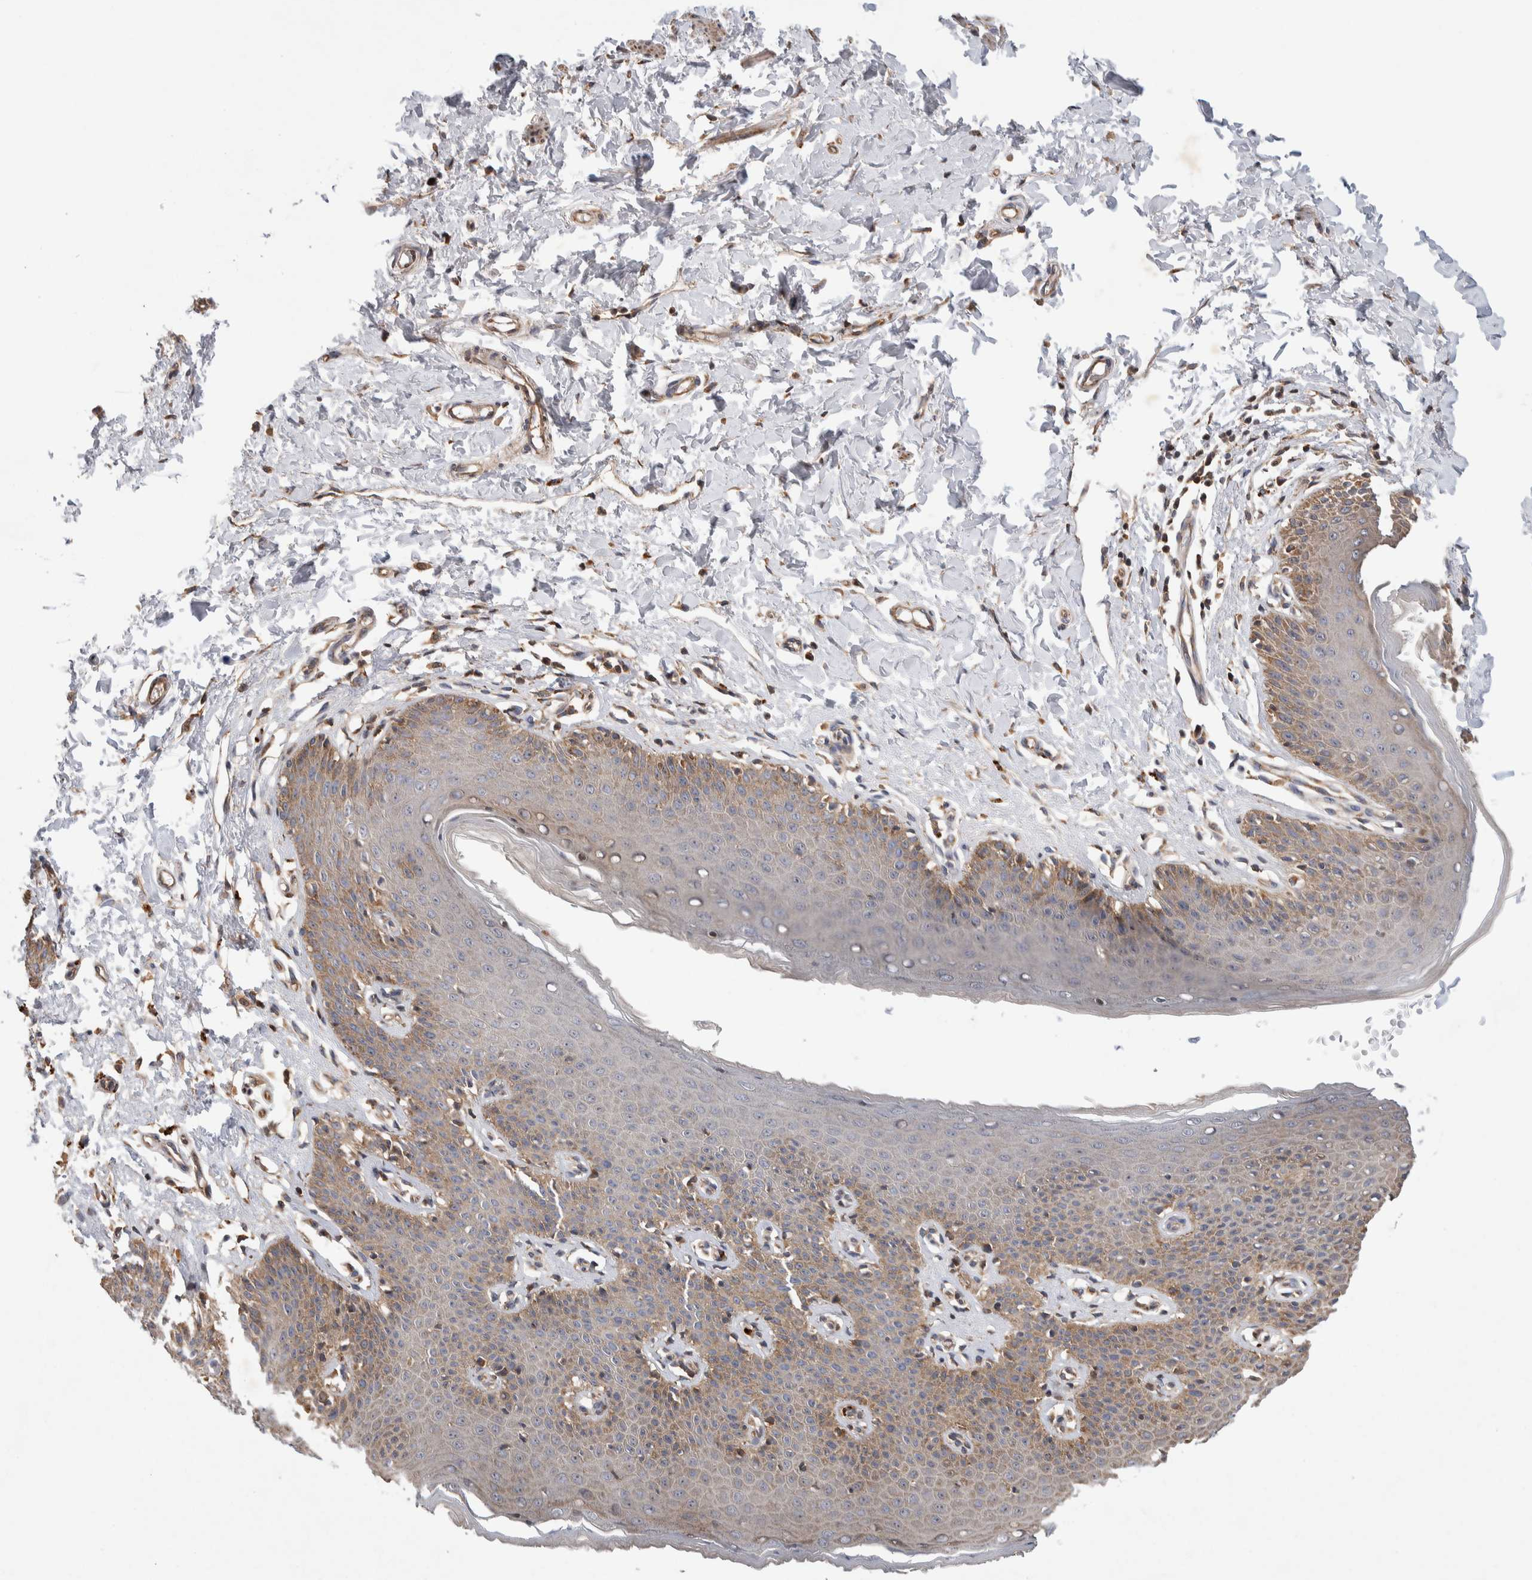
{"staining": {"intensity": "moderate", "quantity": "25%-75%", "location": "cytoplasmic/membranous"}, "tissue": "skin", "cell_type": "Epidermal cells", "image_type": "normal", "snomed": [{"axis": "morphology", "description": "Normal tissue, NOS"}, {"axis": "topography", "description": "Vulva"}], "caption": "Human skin stained for a protein (brown) exhibits moderate cytoplasmic/membranous positive expression in about 25%-75% of epidermal cells.", "gene": "LZTS1", "patient": {"sex": "female", "age": 66}}